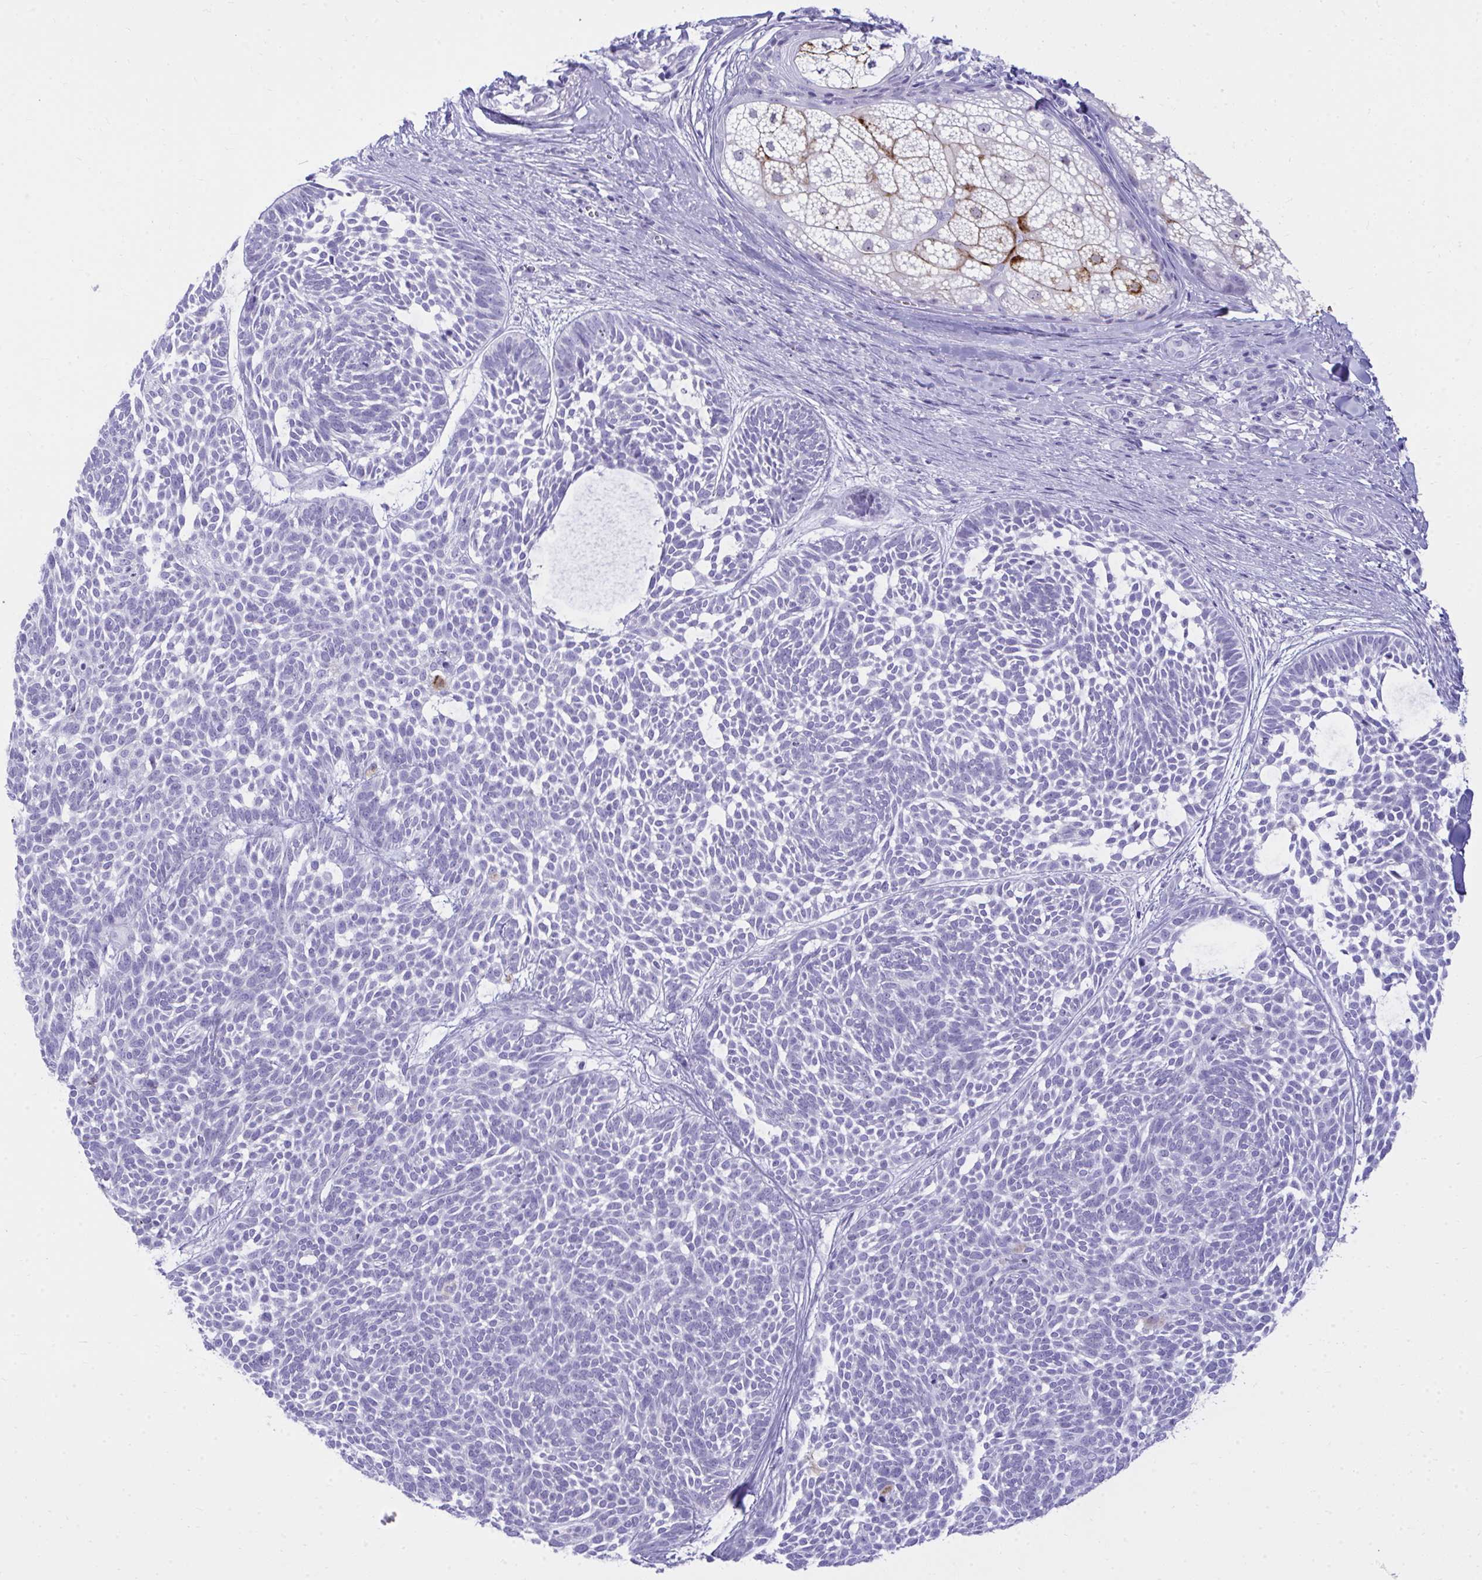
{"staining": {"intensity": "negative", "quantity": "none", "location": "none"}, "tissue": "skin cancer", "cell_type": "Tumor cells", "image_type": "cancer", "snomed": [{"axis": "morphology", "description": "Basal cell carcinoma"}, {"axis": "topography", "description": "Skin"}, {"axis": "topography", "description": "Skin of trunk"}], "caption": "The image exhibits no staining of tumor cells in basal cell carcinoma (skin).", "gene": "OR5F1", "patient": {"sex": "male", "age": 74}}